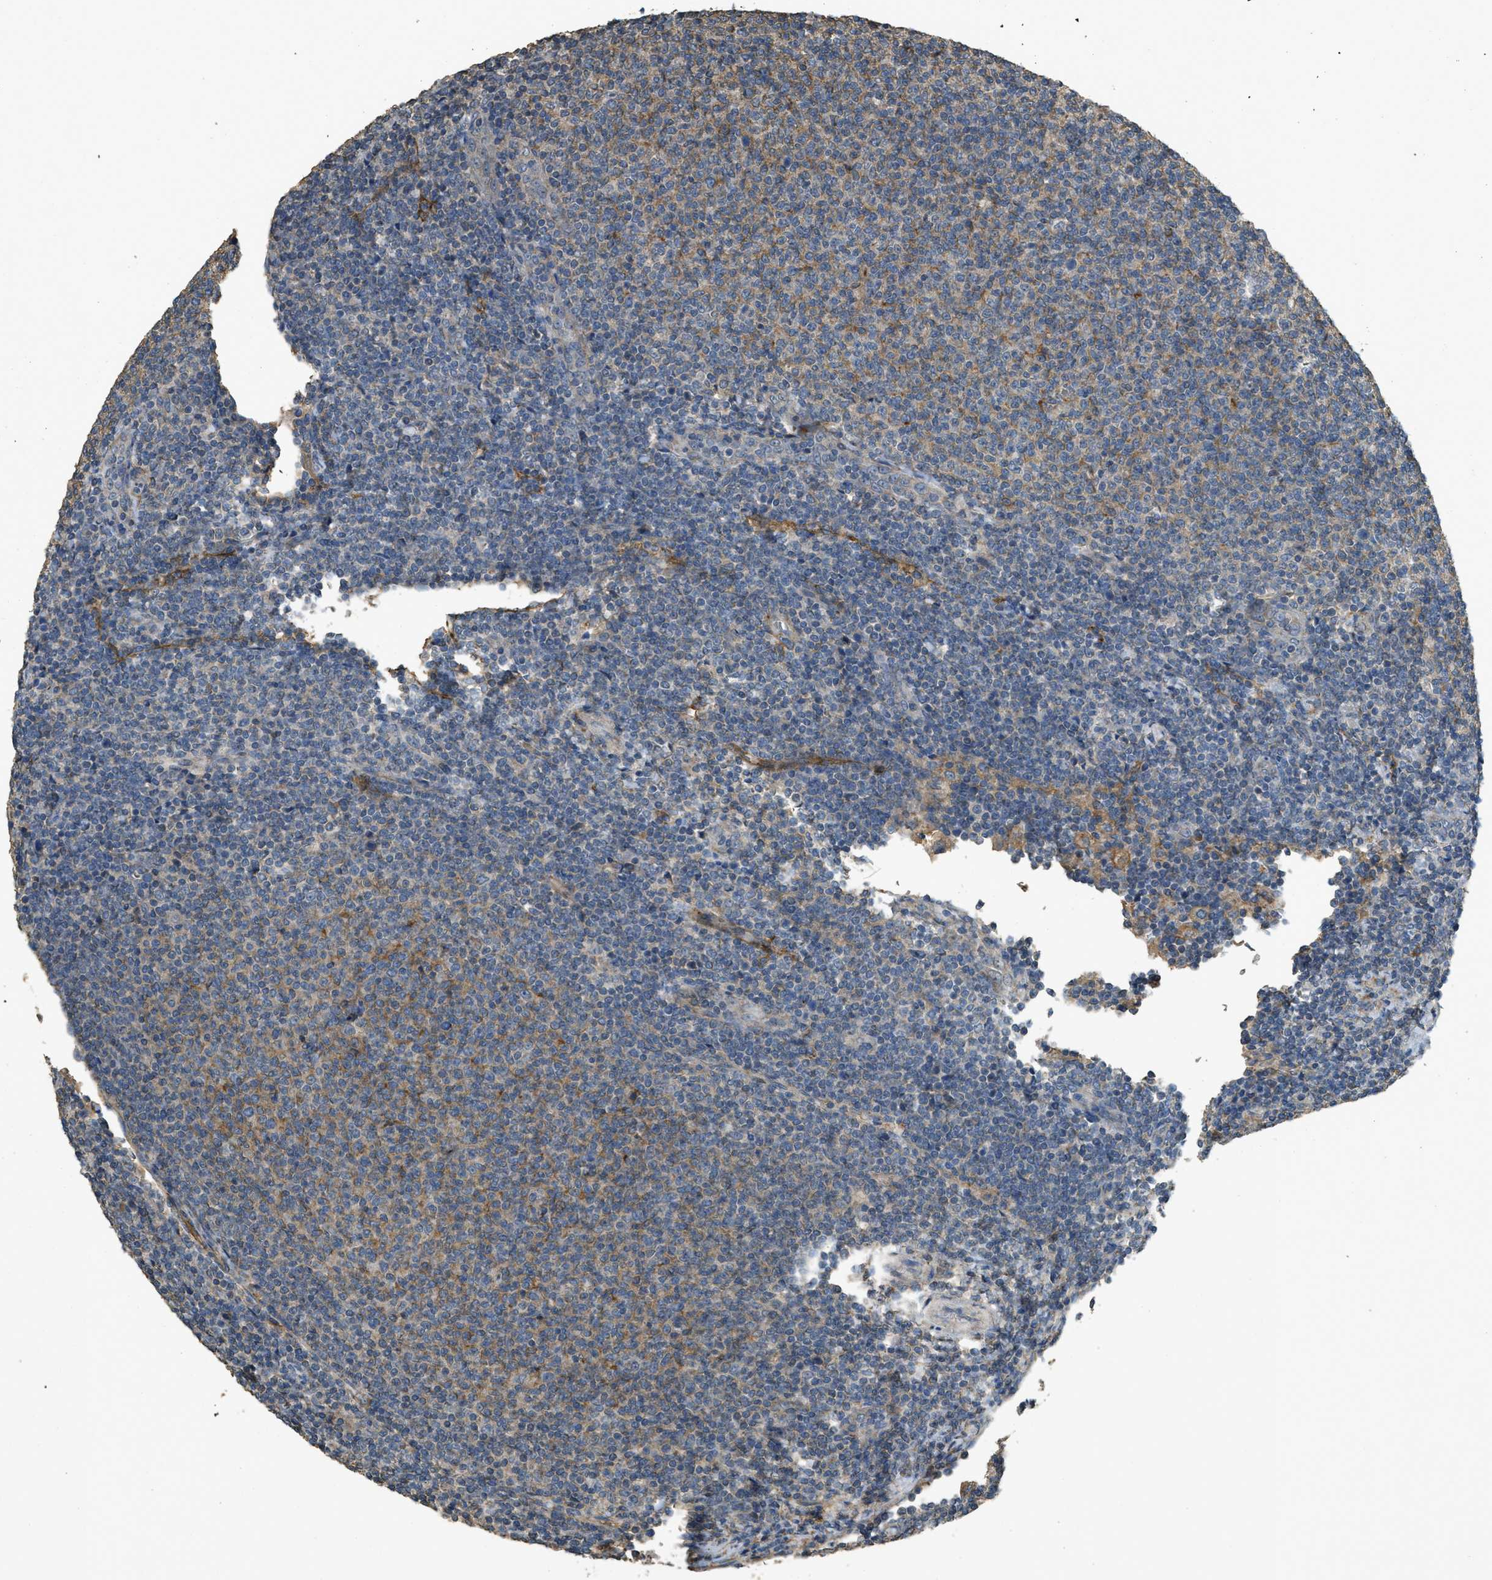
{"staining": {"intensity": "moderate", "quantity": "<25%", "location": "cytoplasmic/membranous"}, "tissue": "lymphoma", "cell_type": "Tumor cells", "image_type": "cancer", "snomed": [{"axis": "morphology", "description": "Malignant lymphoma, non-Hodgkin's type, Low grade"}, {"axis": "topography", "description": "Lymph node"}], "caption": "Immunohistochemical staining of human low-grade malignant lymphoma, non-Hodgkin's type reveals low levels of moderate cytoplasmic/membranous positivity in about <25% of tumor cells.", "gene": "CD276", "patient": {"sex": "male", "age": 66}}